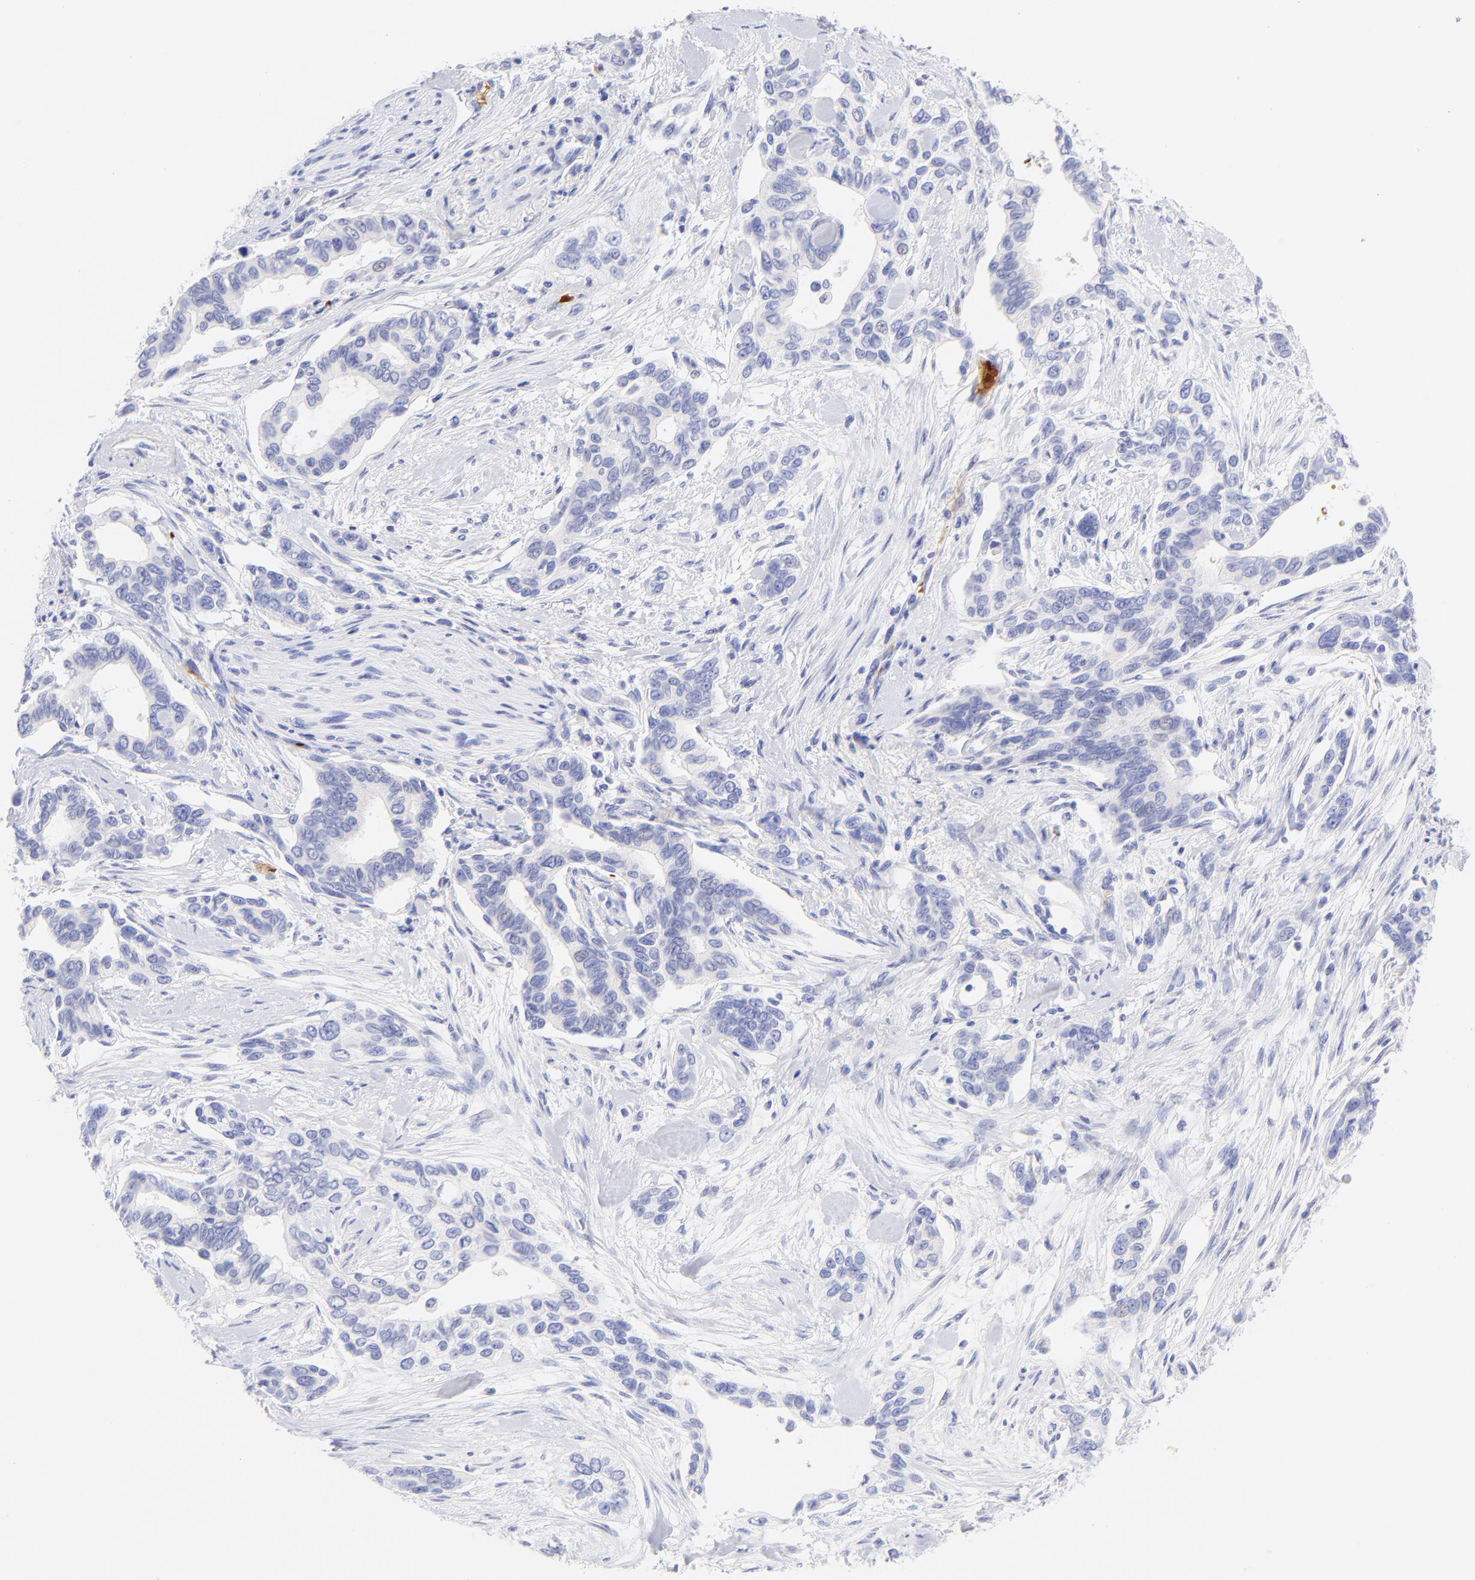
{"staining": {"intensity": "negative", "quantity": "none", "location": "none"}, "tissue": "pancreatic cancer", "cell_type": "Tumor cells", "image_type": "cancer", "snomed": [{"axis": "morphology", "description": "Adenocarcinoma, NOS"}, {"axis": "topography", "description": "Pancreas"}], "caption": "A histopathology image of human pancreatic cancer is negative for staining in tumor cells.", "gene": "FRMPD3", "patient": {"sex": "female", "age": 60}}